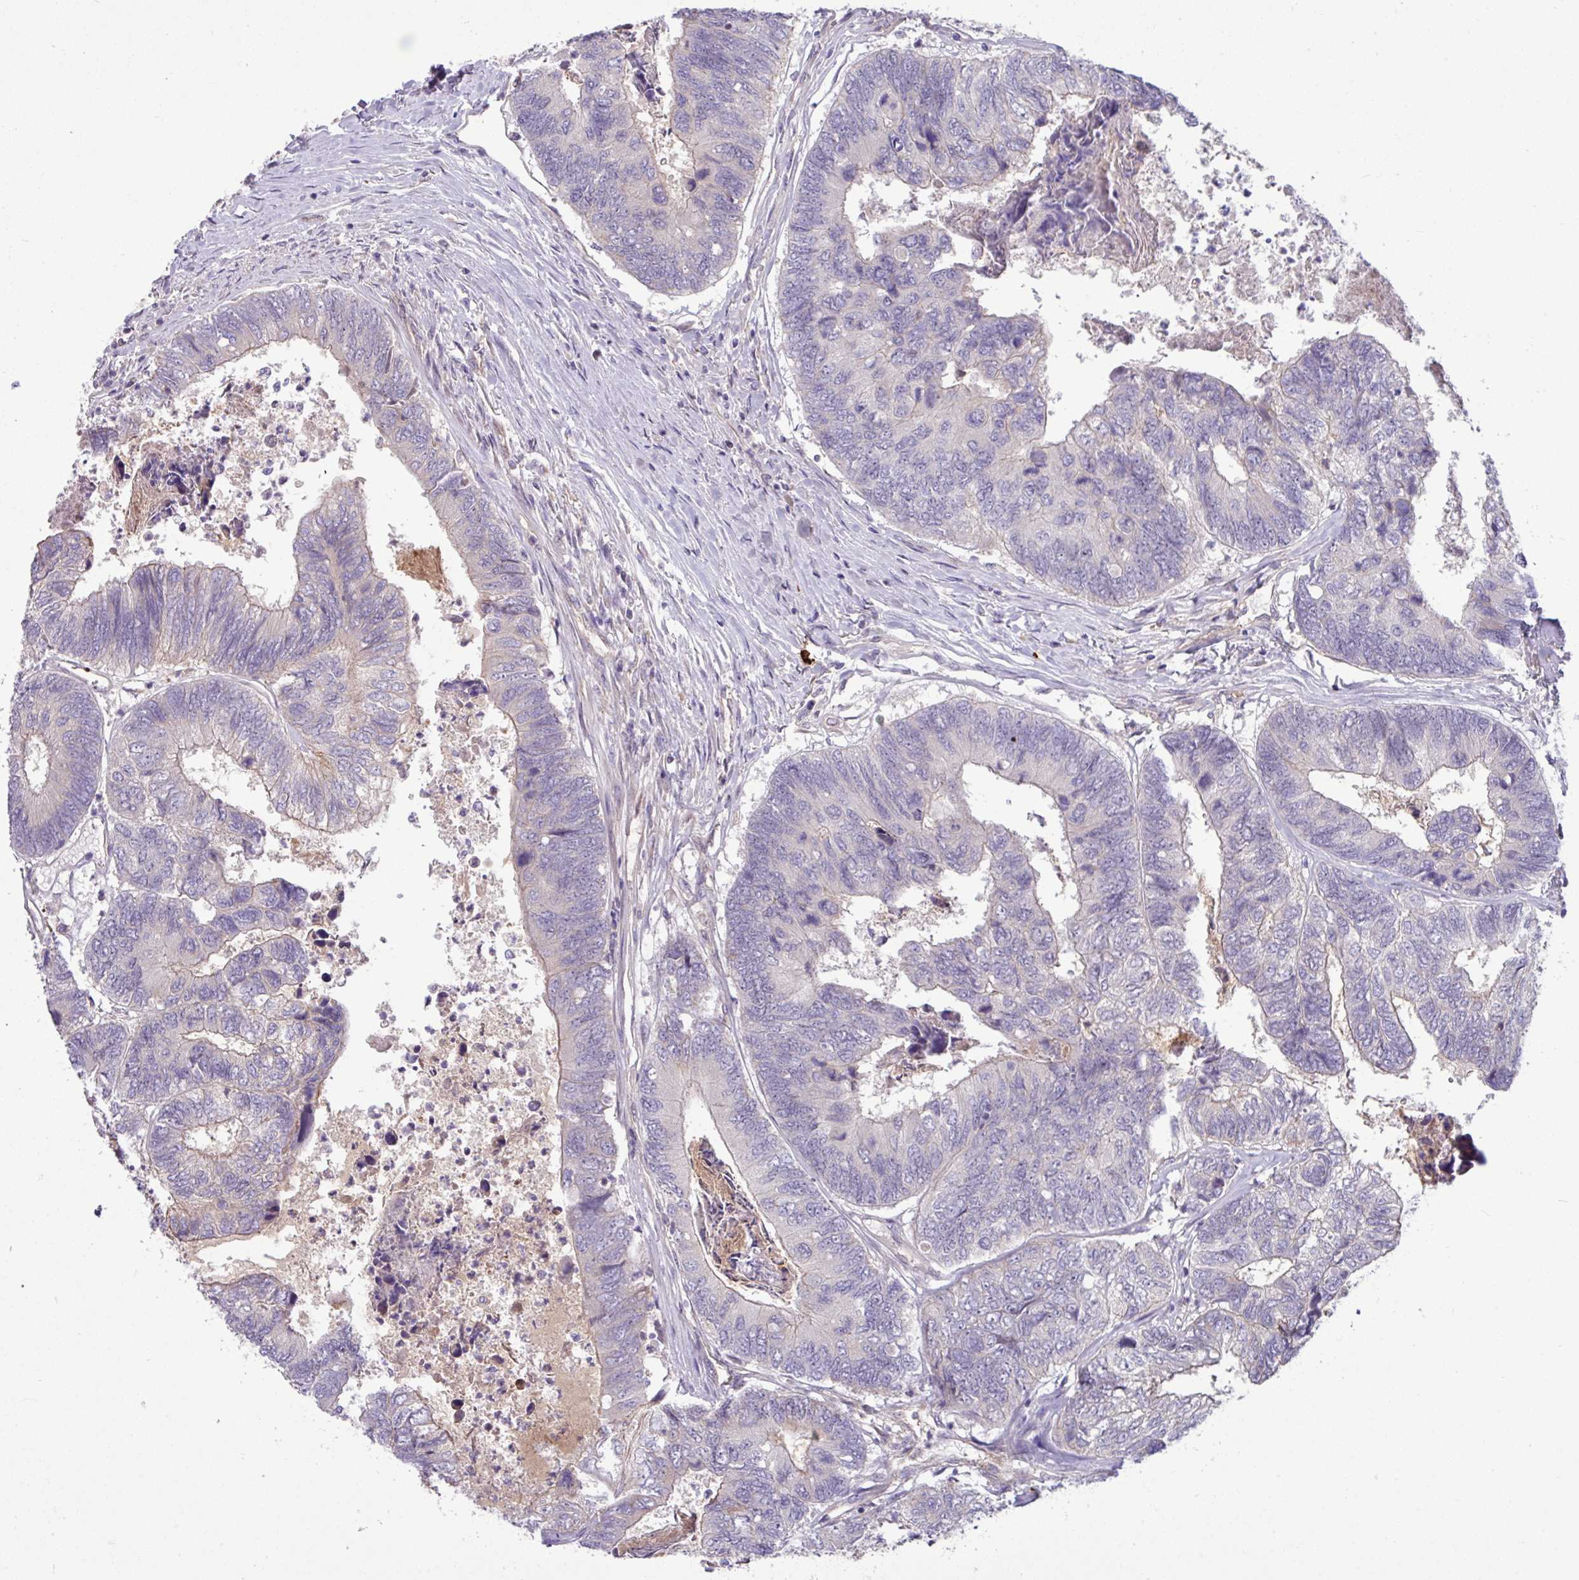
{"staining": {"intensity": "negative", "quantity": "none", "location": "none"}, "tissue": "colorectal cancer", "cell_type": "Tumor cells", "image_type": "cancer", "snomed": [{"axis": "morphology", "description": "Adenocarcinoma, NOS"}, {"axis": "topography", "description": "Colon"}], "caption": "DAB (3,3'-diaminobenzidine) immunohistochemical staining of colorectal cancer reveals no significant expression in tumor cells.", "gene": "B4GALNT4", "patient": {"sex": "female", "age": 67}}